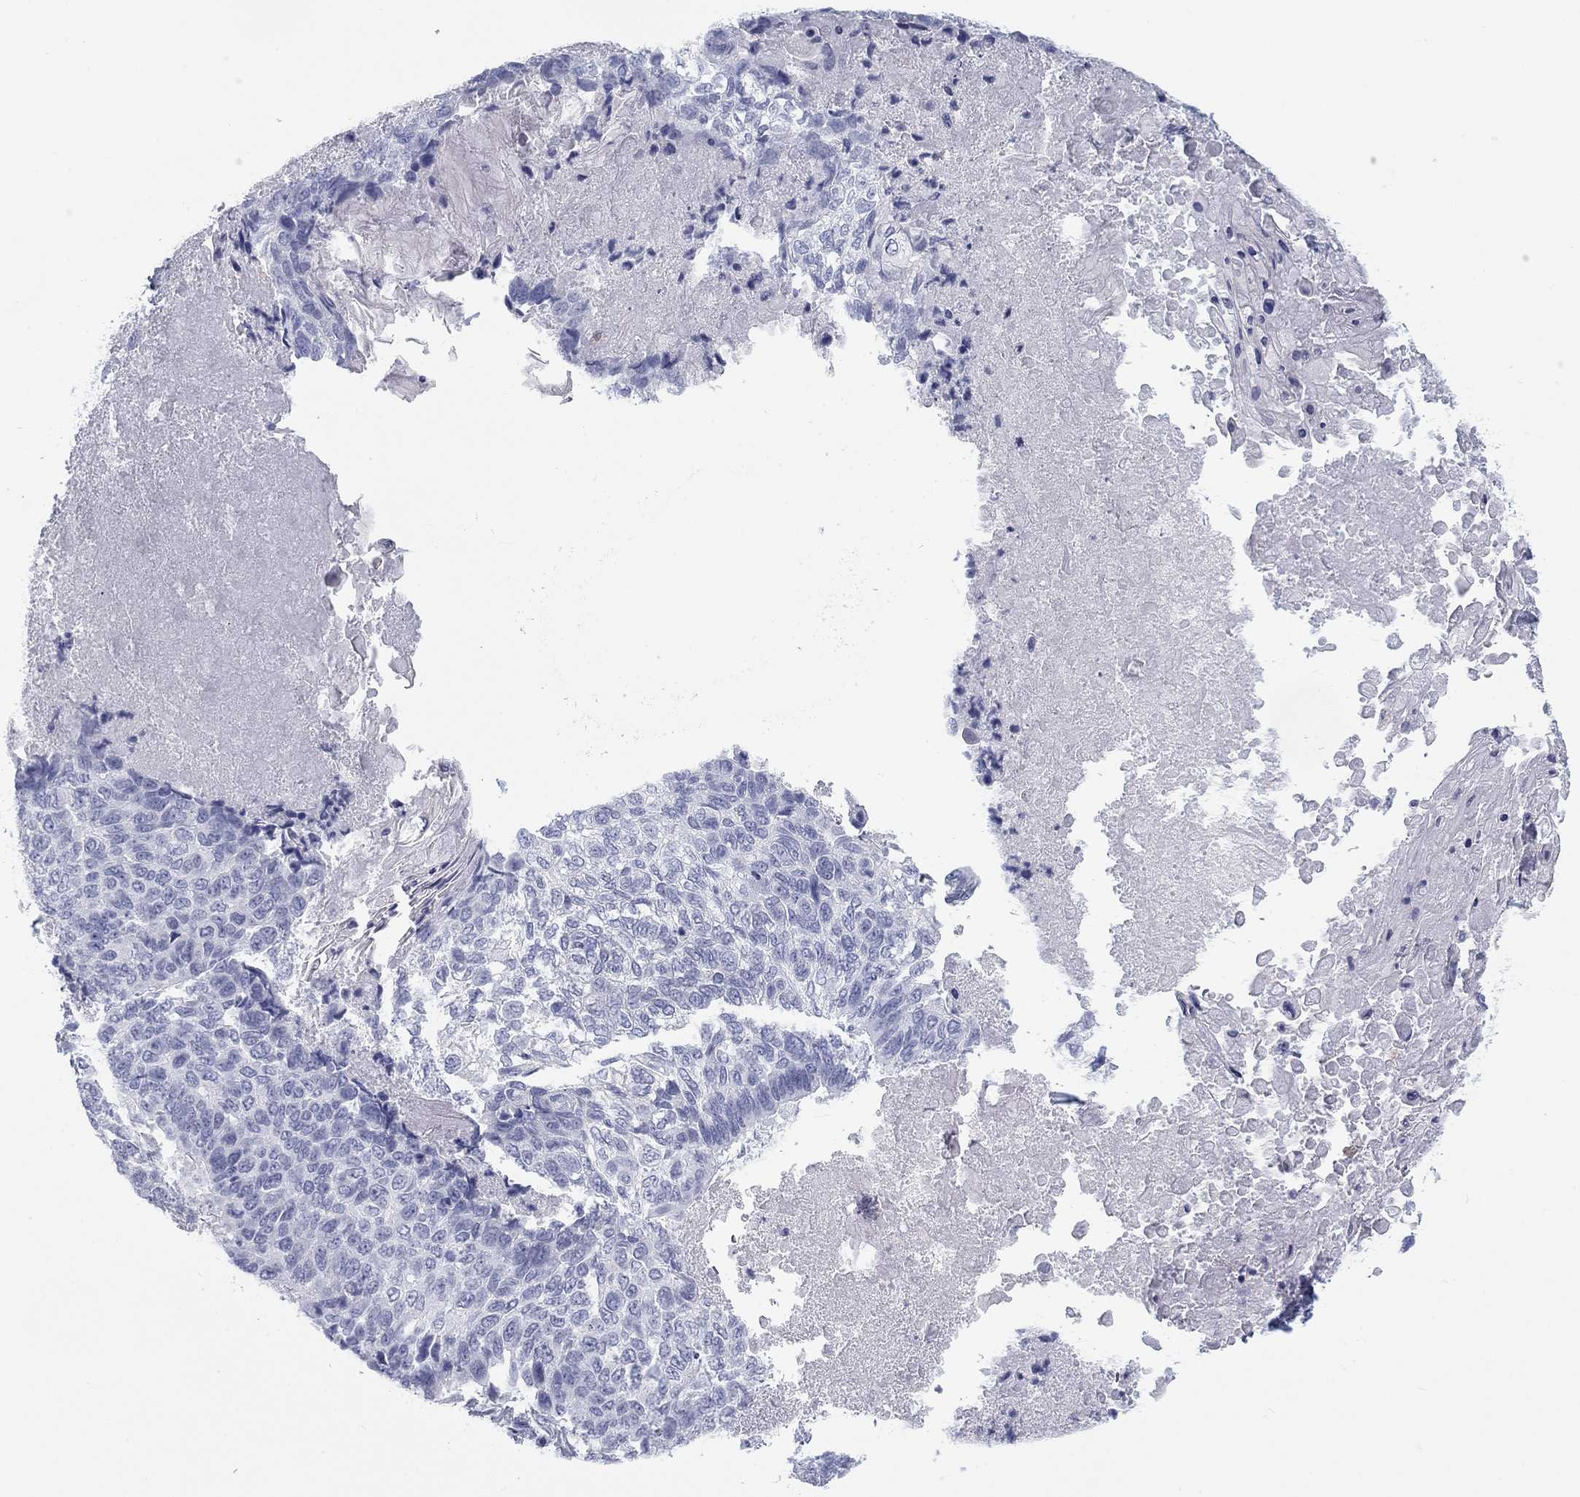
{"staining": {"intensity": "negative", "quantity": "none", "location": "none"}, "tissue": "lung cancer", "cell_type": "Tumor cells", "image_type": "cancer", "snomed": [{"axis": "morphology", "description": "Squamous cell carcinoma, NOS"}, {"axis": "topography", "description": "Lung"}], "caption": "Tumor cells show no significant expression in lung squamous cell carcinoma. Nuclei are stained in blue.", "gene": "CALB1", "patient": {"sex": "male", "age": 69}}